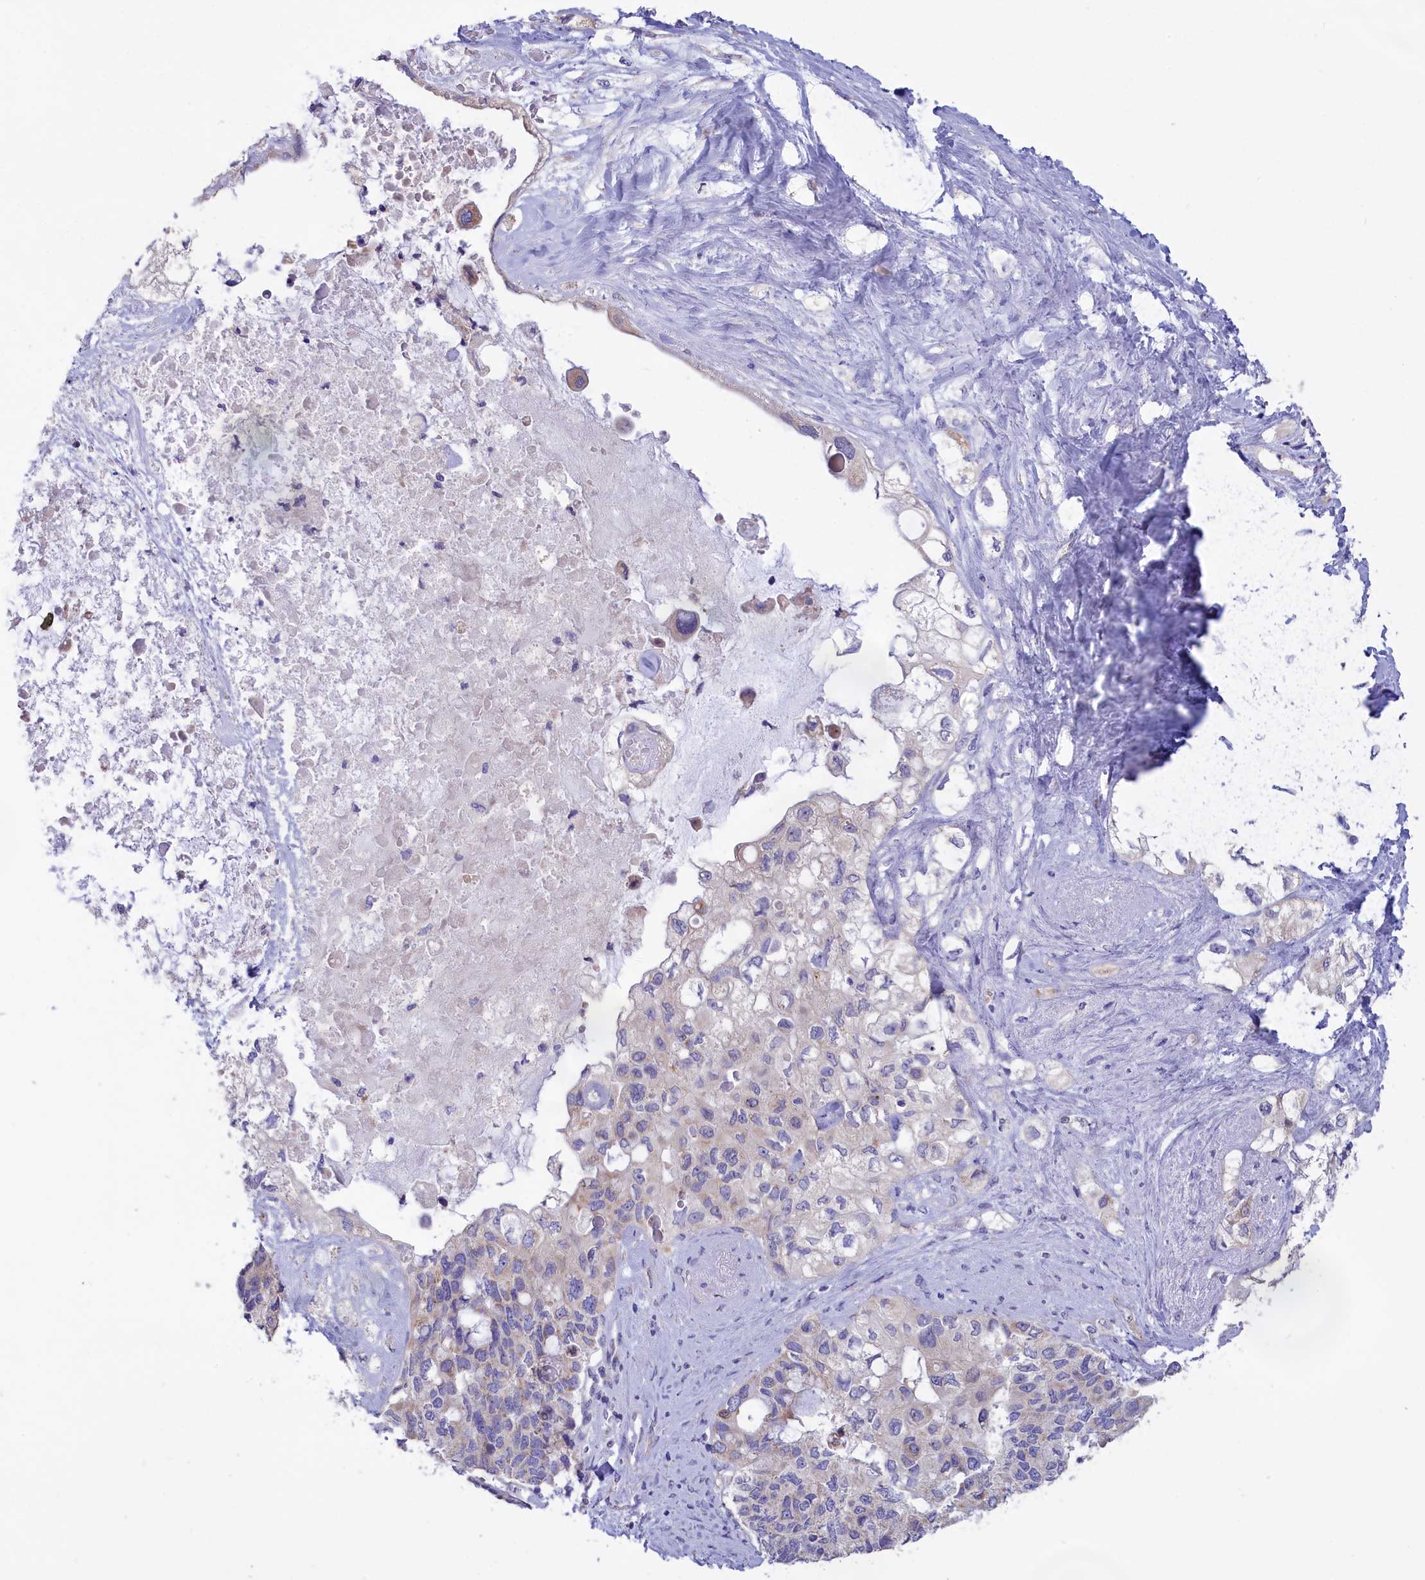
{"staining": {"intensity": "moderate", "quantity": "<25%", "location": "cytoplasmic/membranous"}, "tissue": "pancreatic cancer", "cell_type": "Tumor cells", "image_type": "cancer", "snomed": [{"axis": "morphology", "description": "Adenocarcinoma, NOS"}, {"axis": "topography", "description": "Pancreas"}], "caption": "Pancreatic cancer stained with IHC exhibits moderate cytoplasmic/membranous expression in approximately <25% of tumor cells. (DAB (3,3'-diaminobenzidine) IHC, brown staining for protein, blue staining for nuclei).", "gene": "CYP2U1", "patient": {"sex": "female", "age": 56}}